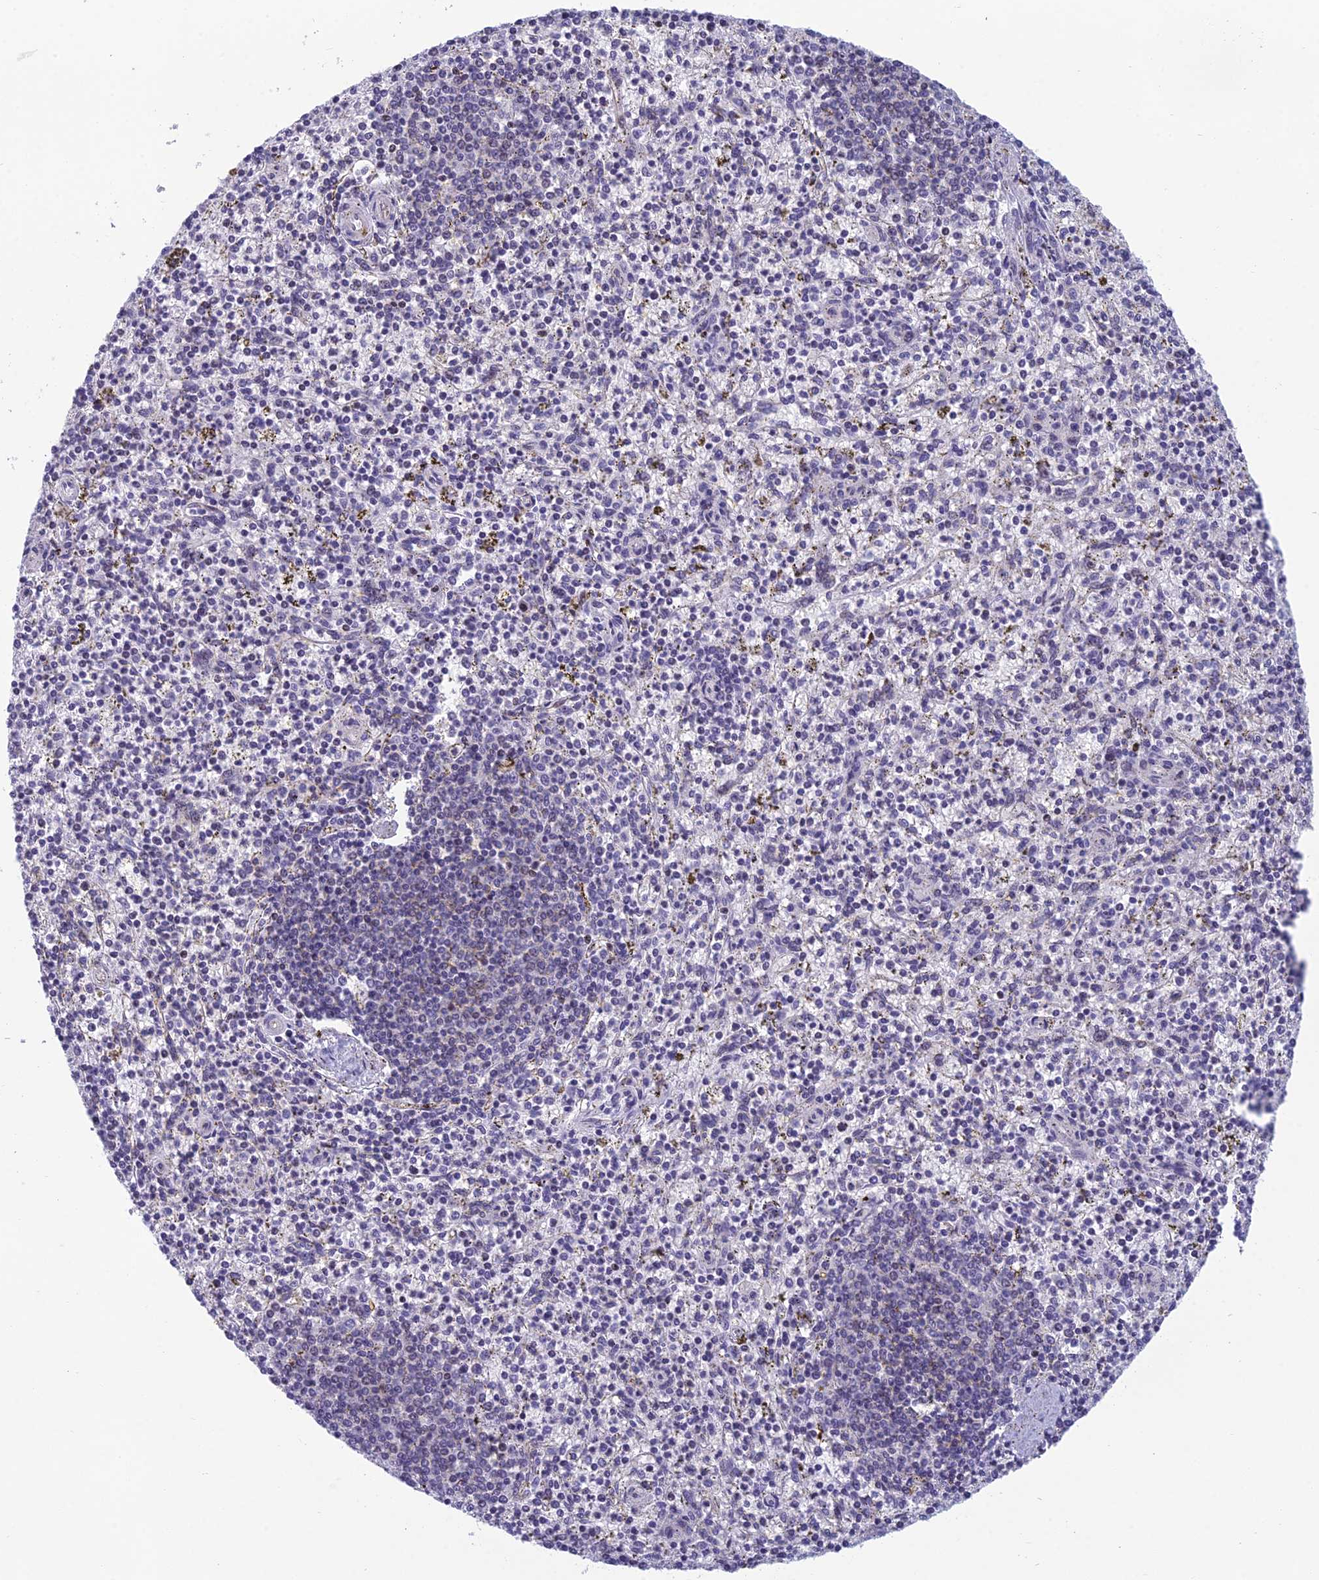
{"staining": {"intensity": "negative", "quantity": "none", "location": "none"}, "tissue": "spleen", "cell_type": "Cells in red pulp", "image_type": "normal", "snomed": [{"axis": "morphology", "description": "Normal tissue, NOS"}, {"axis": "topography", "description": "Spleen"}], "caption": "Benign spleen was stained to show a protein in brown. There is no significant staining in cells in red pulp. (DAB (3,3'-diaminobenzidine) immunohistochemistry with hematoxylin counter stain).", "gene": "RGS17", "patient": {"sex": "male", "age": 72}}